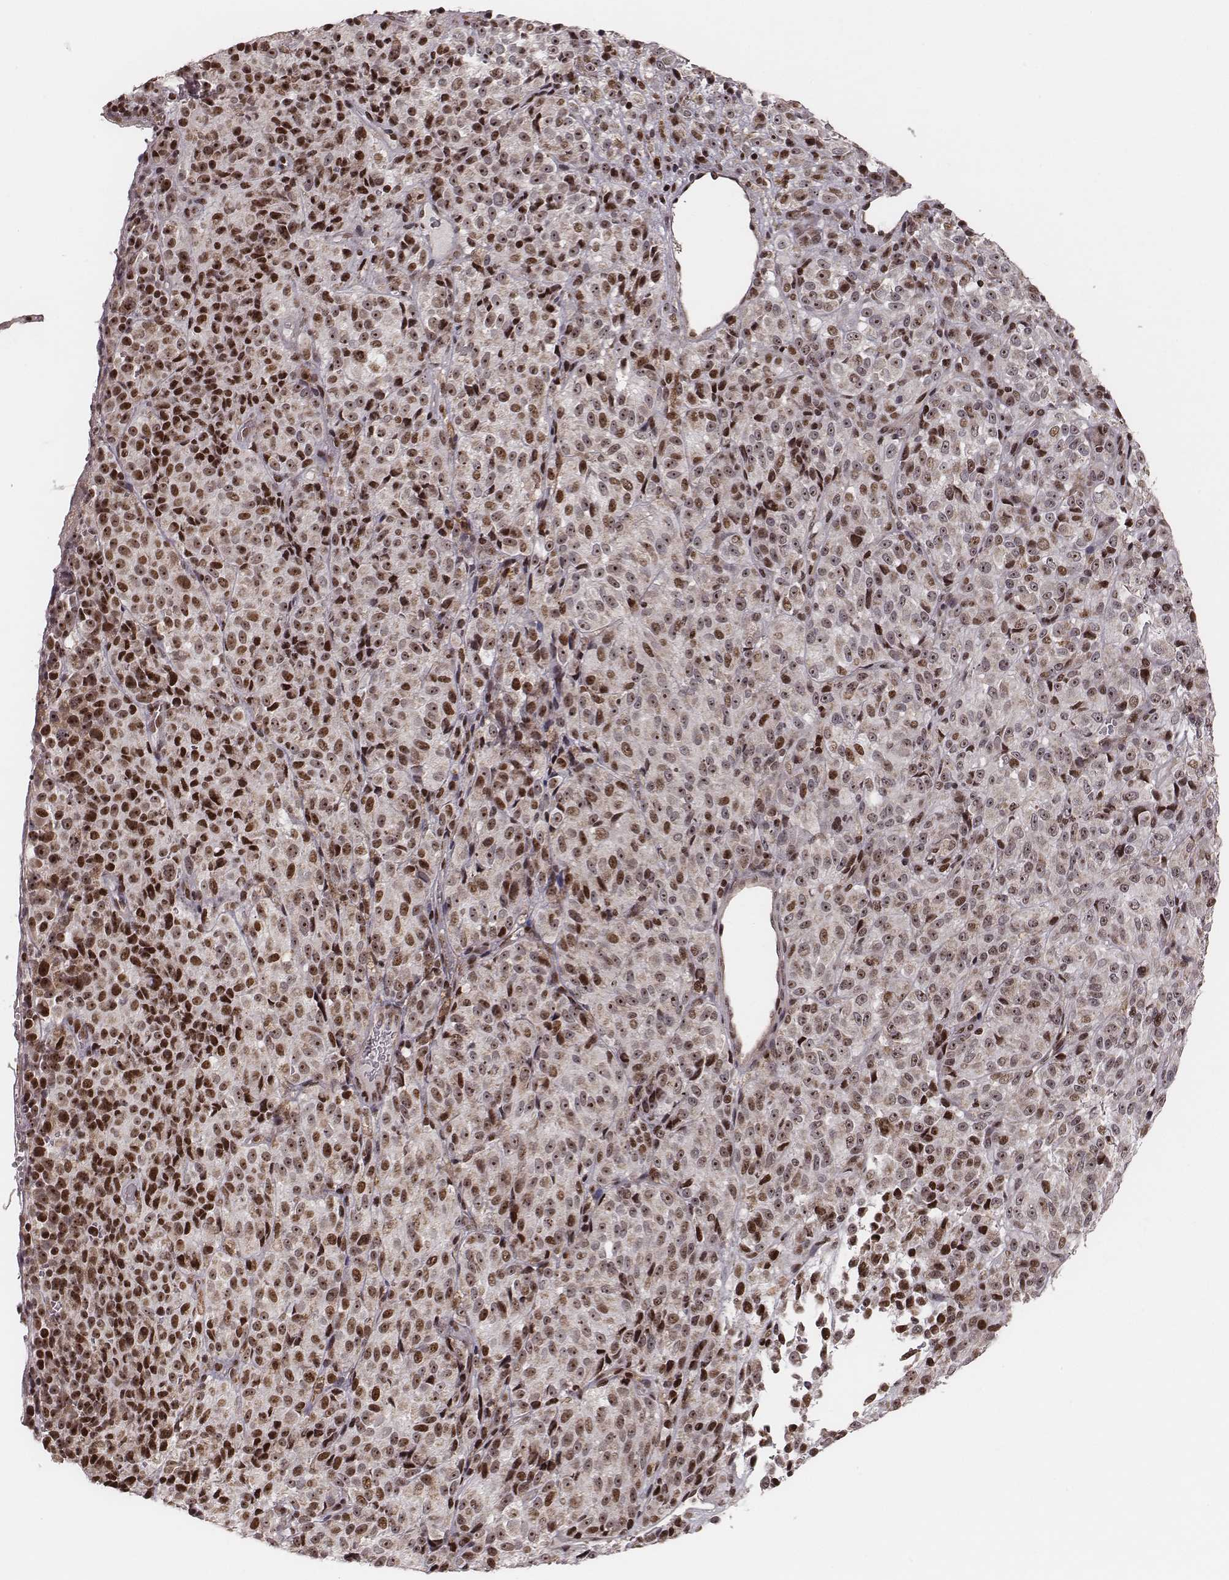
{"staining": {"intensity": "moderate", "quantity": "25%-75%", "location": "nuclear"}, "tissue": "melanoma", "cell_type": "Tumor cells", "image_type": "cancer", "snomed": [{"axis": "morphology", "description": "Malignant melanoma, Metastatic site"}, {"axis": "topography", "description": "Brain"}], "caption": "An image of melanoma stained for a protein demonstrates moderate nuclear brown staining in tumor cells. (DAB (3,3'-diaminobenzidine) = brown stain, brightfield microscopy at high magnification).", "gene": "VRK3", "patient": {"sex": "female", "age": 56}}